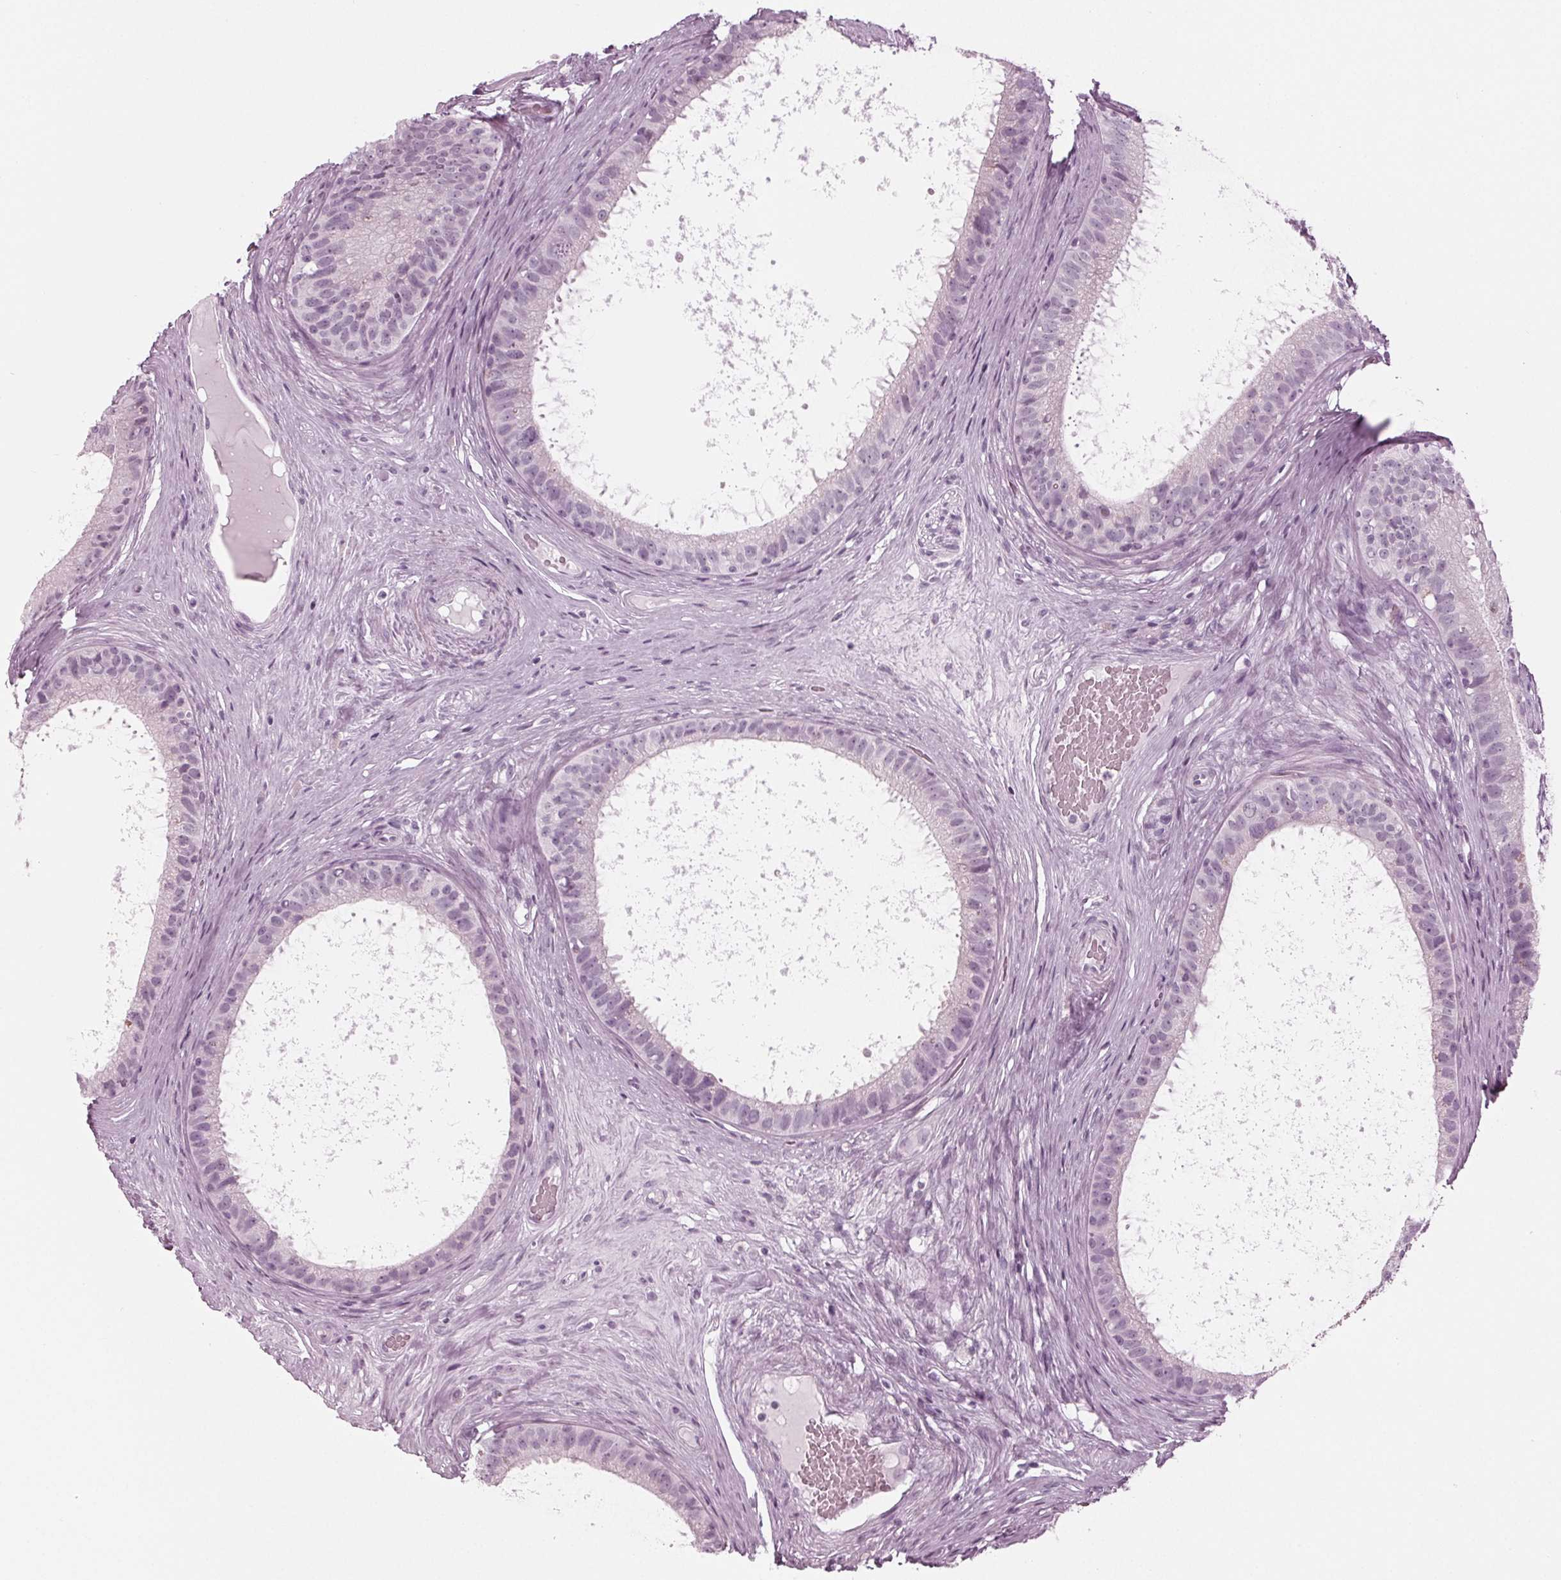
{"staining": {"intensity": "negative", "quantity": "none", "location": "none"}, "tissue": "epididymis", "cell_type": "Glandular cells", "image_type": "normal", "snomed": [{"axis": "morphology", "description": "Normal tissue, NOS"}, {"axis": "topography", "description": "Epididymis"}], "caption": "A high-resolution photomicrograph shows immunohistochemistry (IHC) staining of unremarkable epididymis, which shows no significant expression in glandular cells. The staining was performed using DAB (3,3'-diaminobenzidine) to visualize the protein expression in brown, while the nuclei were stained in blue with hematoxylin (Magnification: 20x).", "gene": "KRT28", "patient": {"sex": "male", "age": 59}}